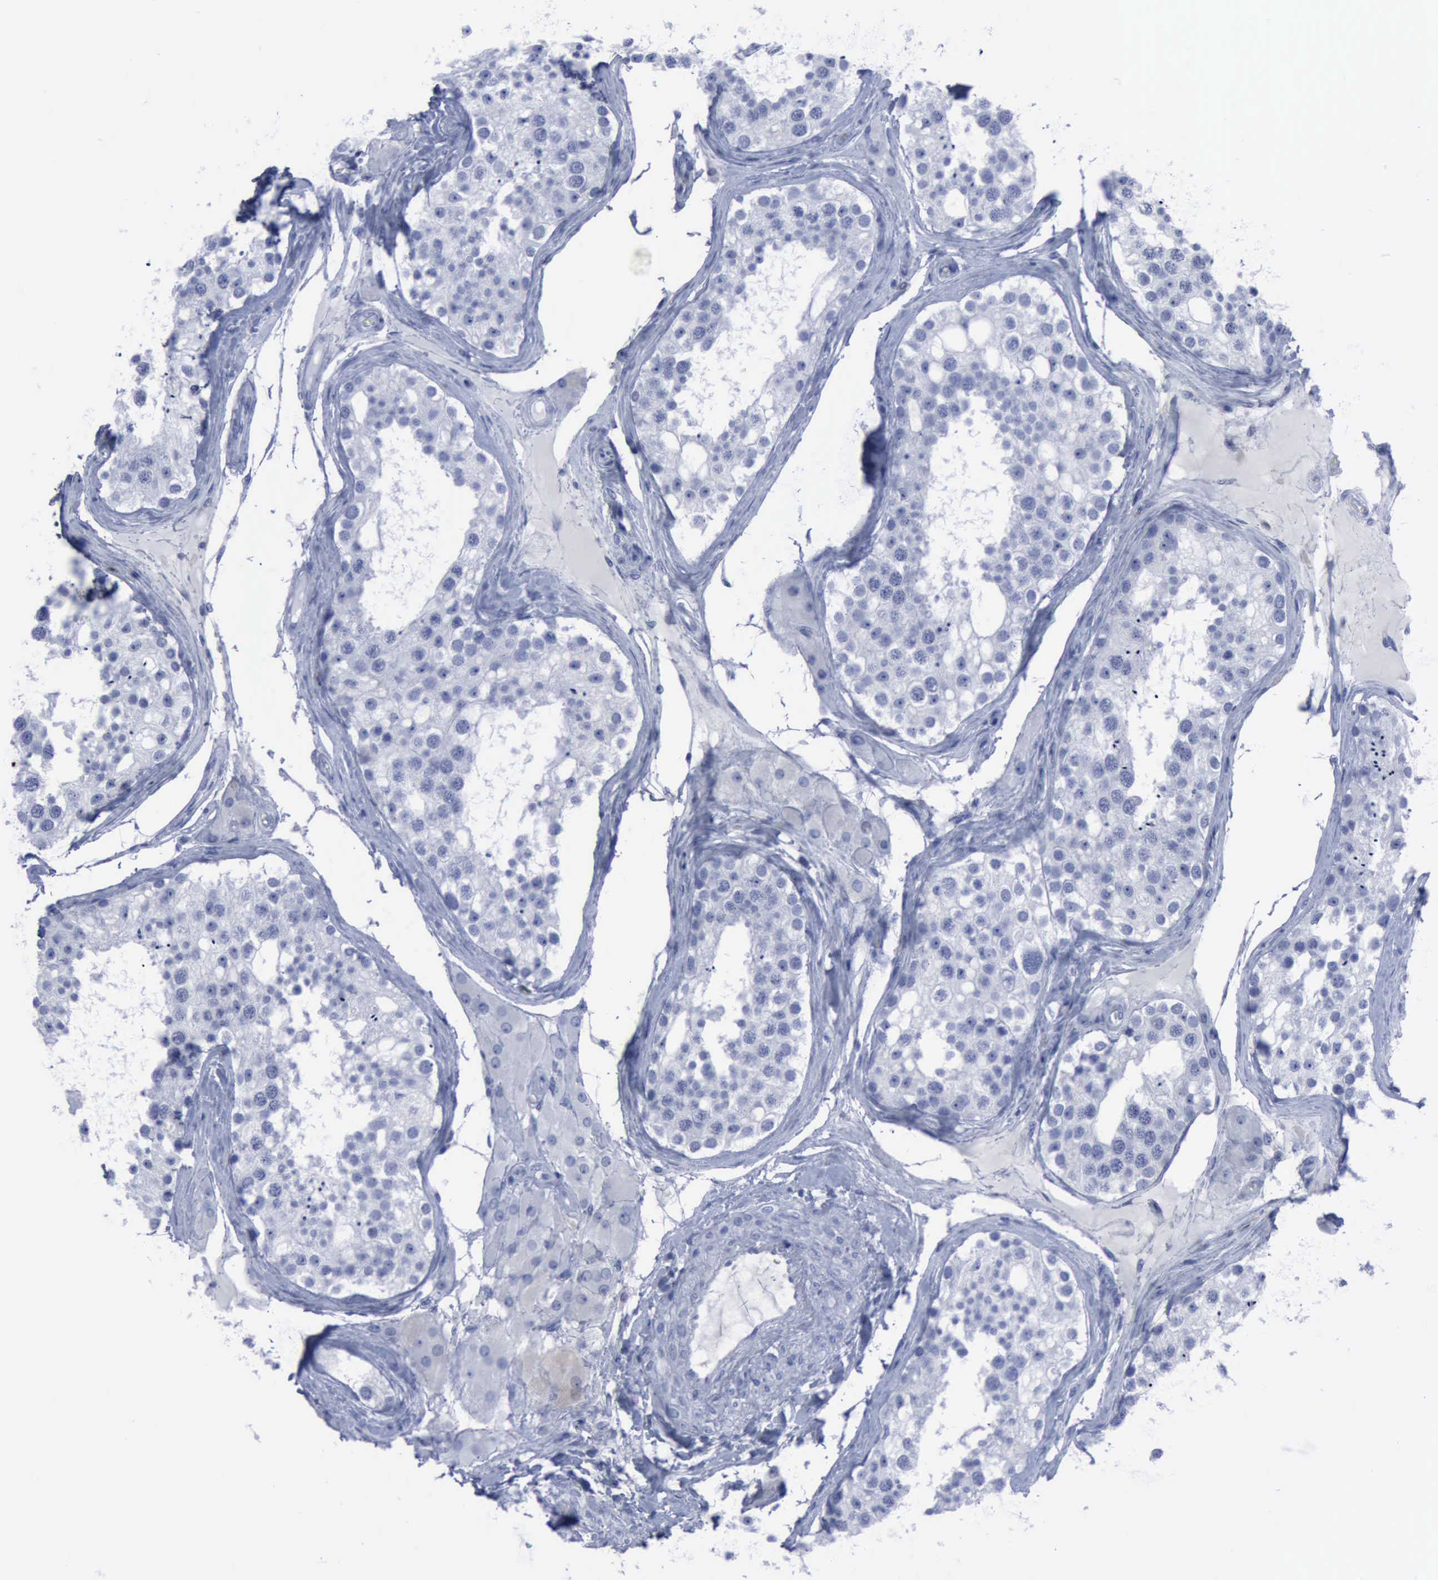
{"staining": {"intensity": "negative", "quantity": "none", "location": "none"}, "tissue": "testis", "cell_type": "Cells in seminiferous ducts", "image_type": "normal", "snomed": [{"axis": "morphology", "description": "Normal tissue, NOS"}, {"axis": "topography", "description": "Testis"}], "caption": "A high-resolution histopathology image shows immunohistochemistry (IHC) staining of unremarkable testis, which reveals no significant positivity in cells in seminiferous ducts. (DAB (3,3'-diaminobenzidine) IHC visualized using brightfield microscopy, high magnification).", "gene": "CSTA", "patient": {"sex": "male", "age": 68}}